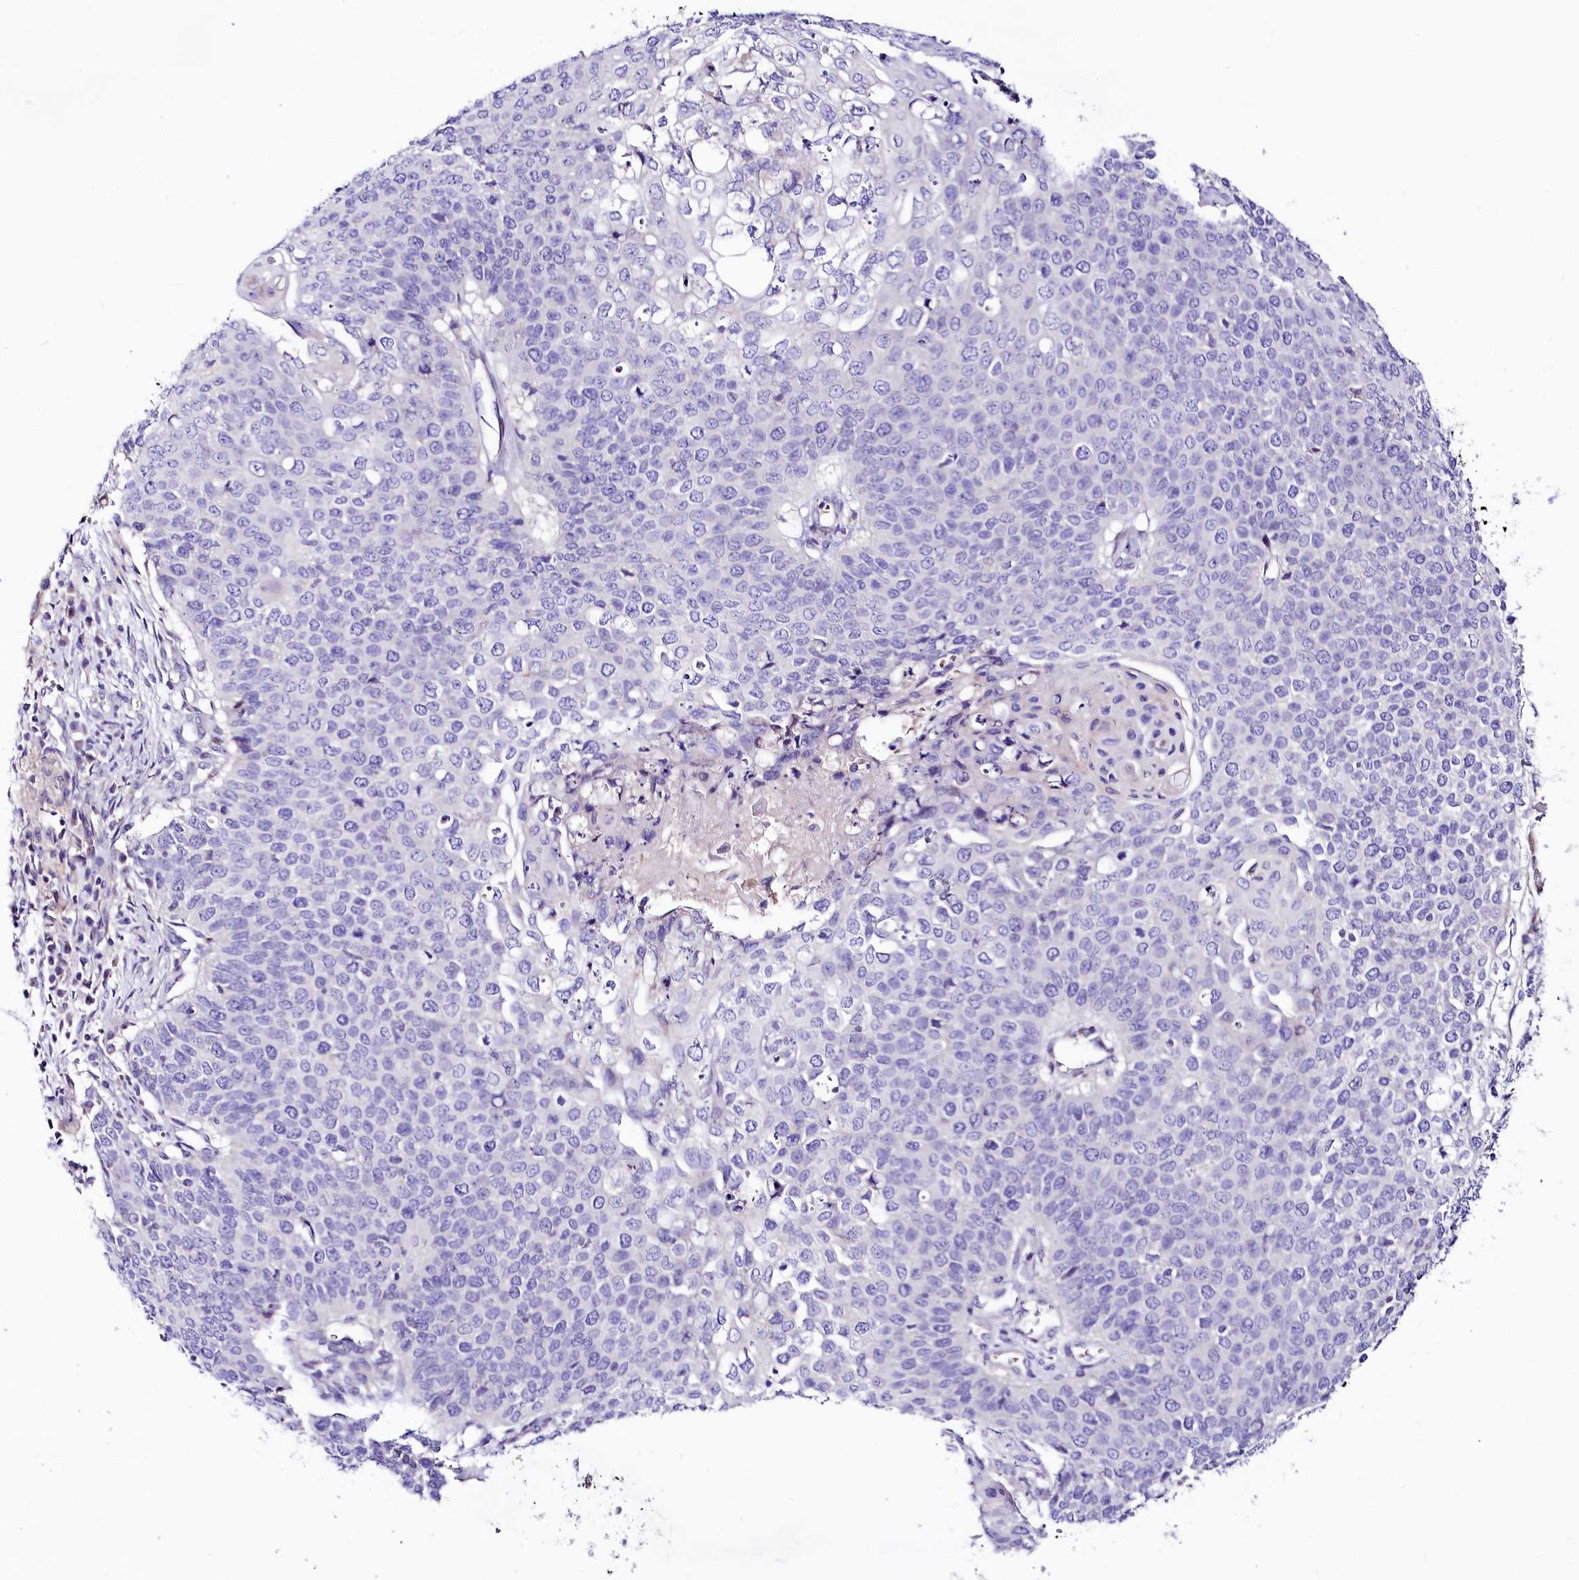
{"staining": {"intensity": "negative", "quantity": "none", "location": "none"}, "tissue": "cervical cancer", "cell_type": "Tumor cells", "image_type": "cancer", "snomed": [{"axis": "morphology", "description": "Squamous cell carcinoma, NOS"}, {"axis": "topography", "description": "Cervix"}], "caption": "The image shows no staining of tumor cells in cervical cancer. The staining is performed using DAB brown chromogen with nuclei counter-stained in using hematoxylin.", "gene": "ABHD5", "patient": {"sex": "female", "age": 39}}